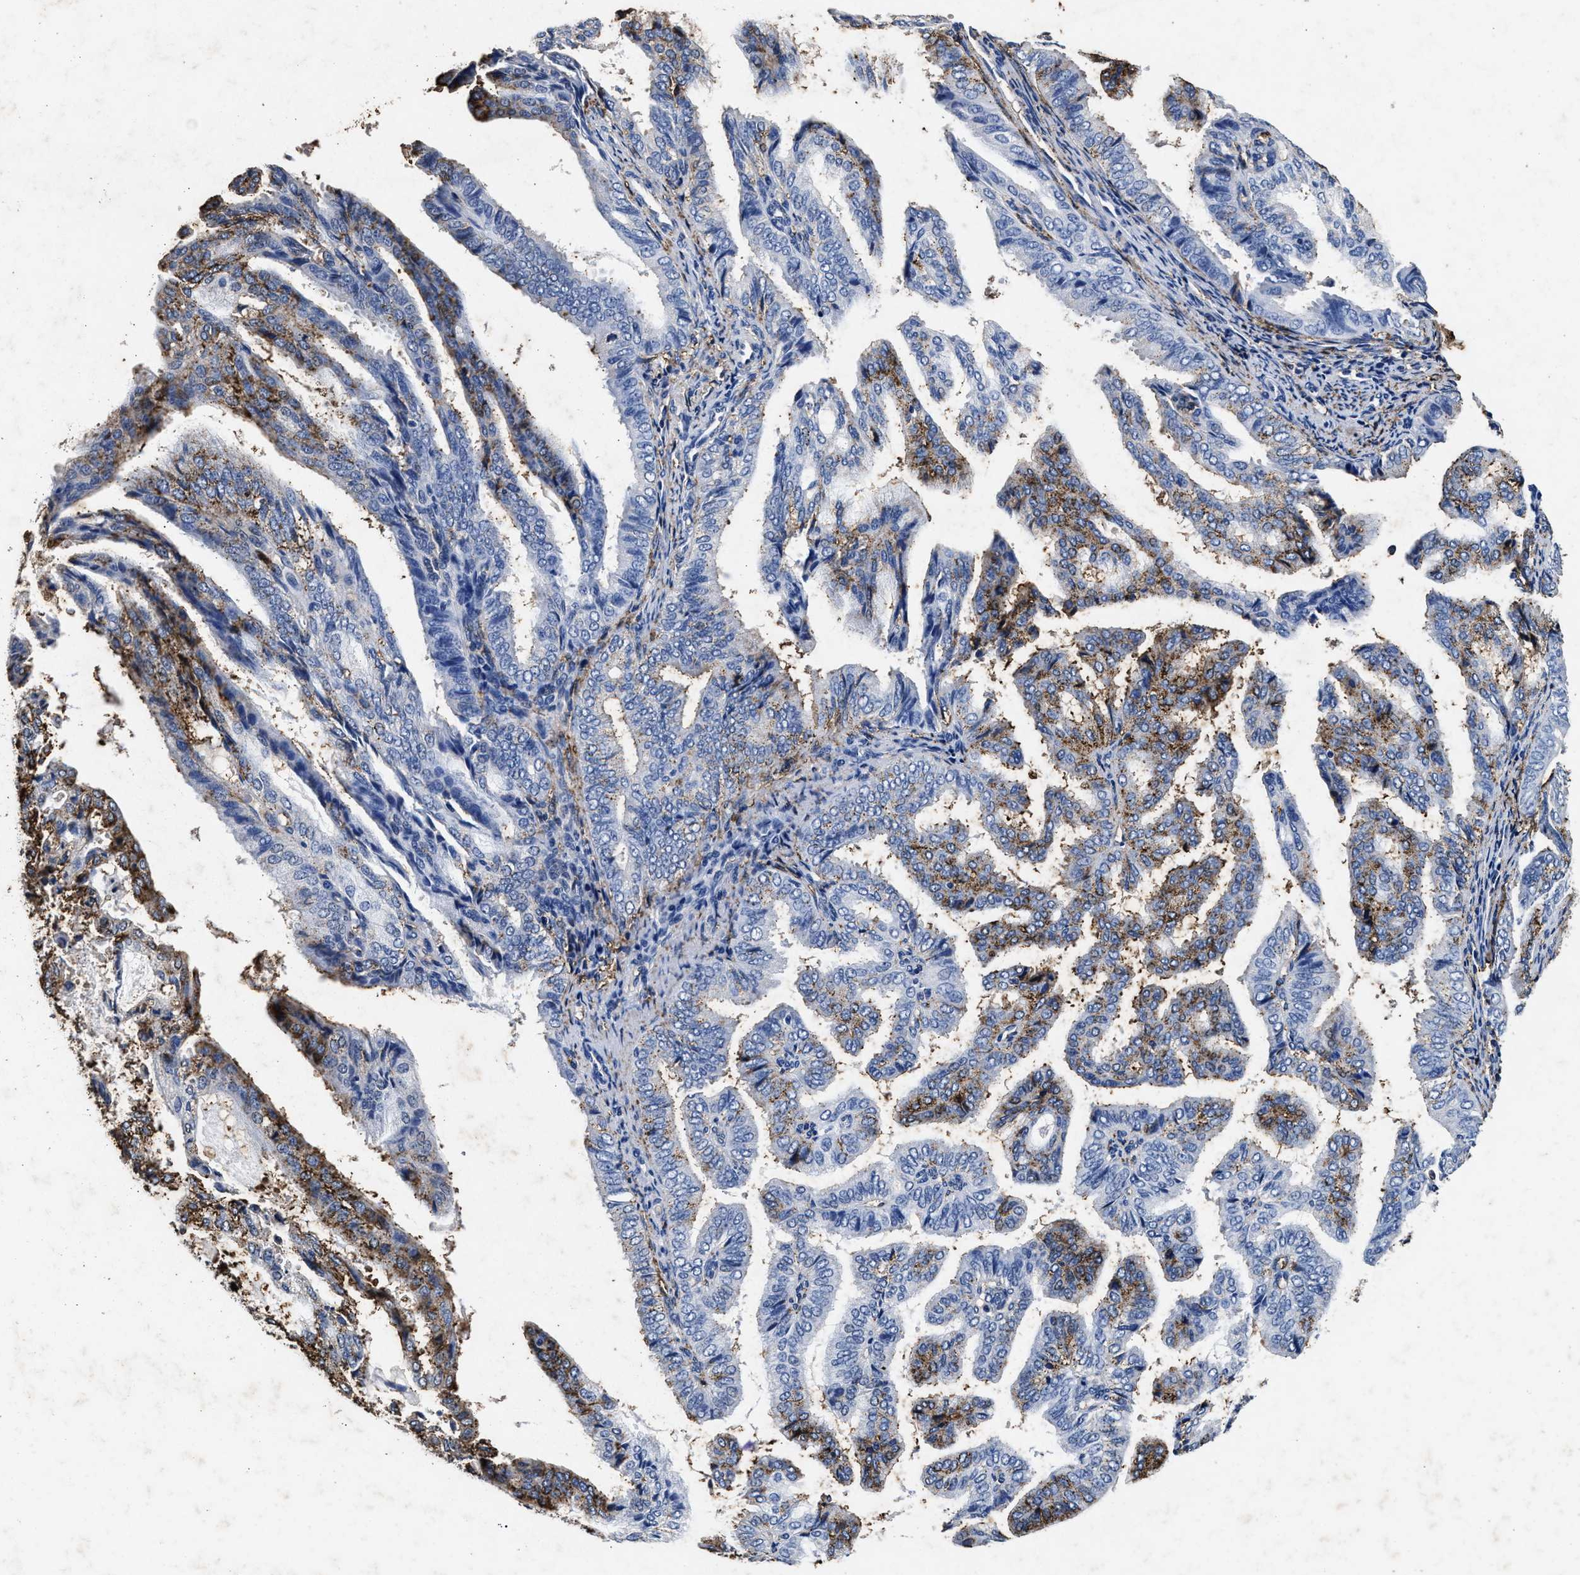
{"staining": {"intensity": "moderate", "quantity": "25%-75%", "location": "cytoplasmic/membranous"}, "tissue": "endometrial cancer", "cell_type": "Tumor cells", "image_type": "cancer", "snomed": [{"axis": "morphology", "description": "Adenocarcinoma, NOS"}, {"axis": "topography", "description": "Endometrium"}], "caption": "High-magnification brightfield microscopy of adenocarcinoma (endometrial) stained with DAB (brown) and counterstained with hematoxylin (blue). tumor cells exhibit moderate cytoplasmic/membranous staining is appreciated in approximately25%-75% of cells. The protein is stained brown, and the nuclei are stained in blue (DAB IHC with brightfield microscopy, high magnification).", "gene": "LTB4R2", "patient": {"sex": "female", "age": 58}}